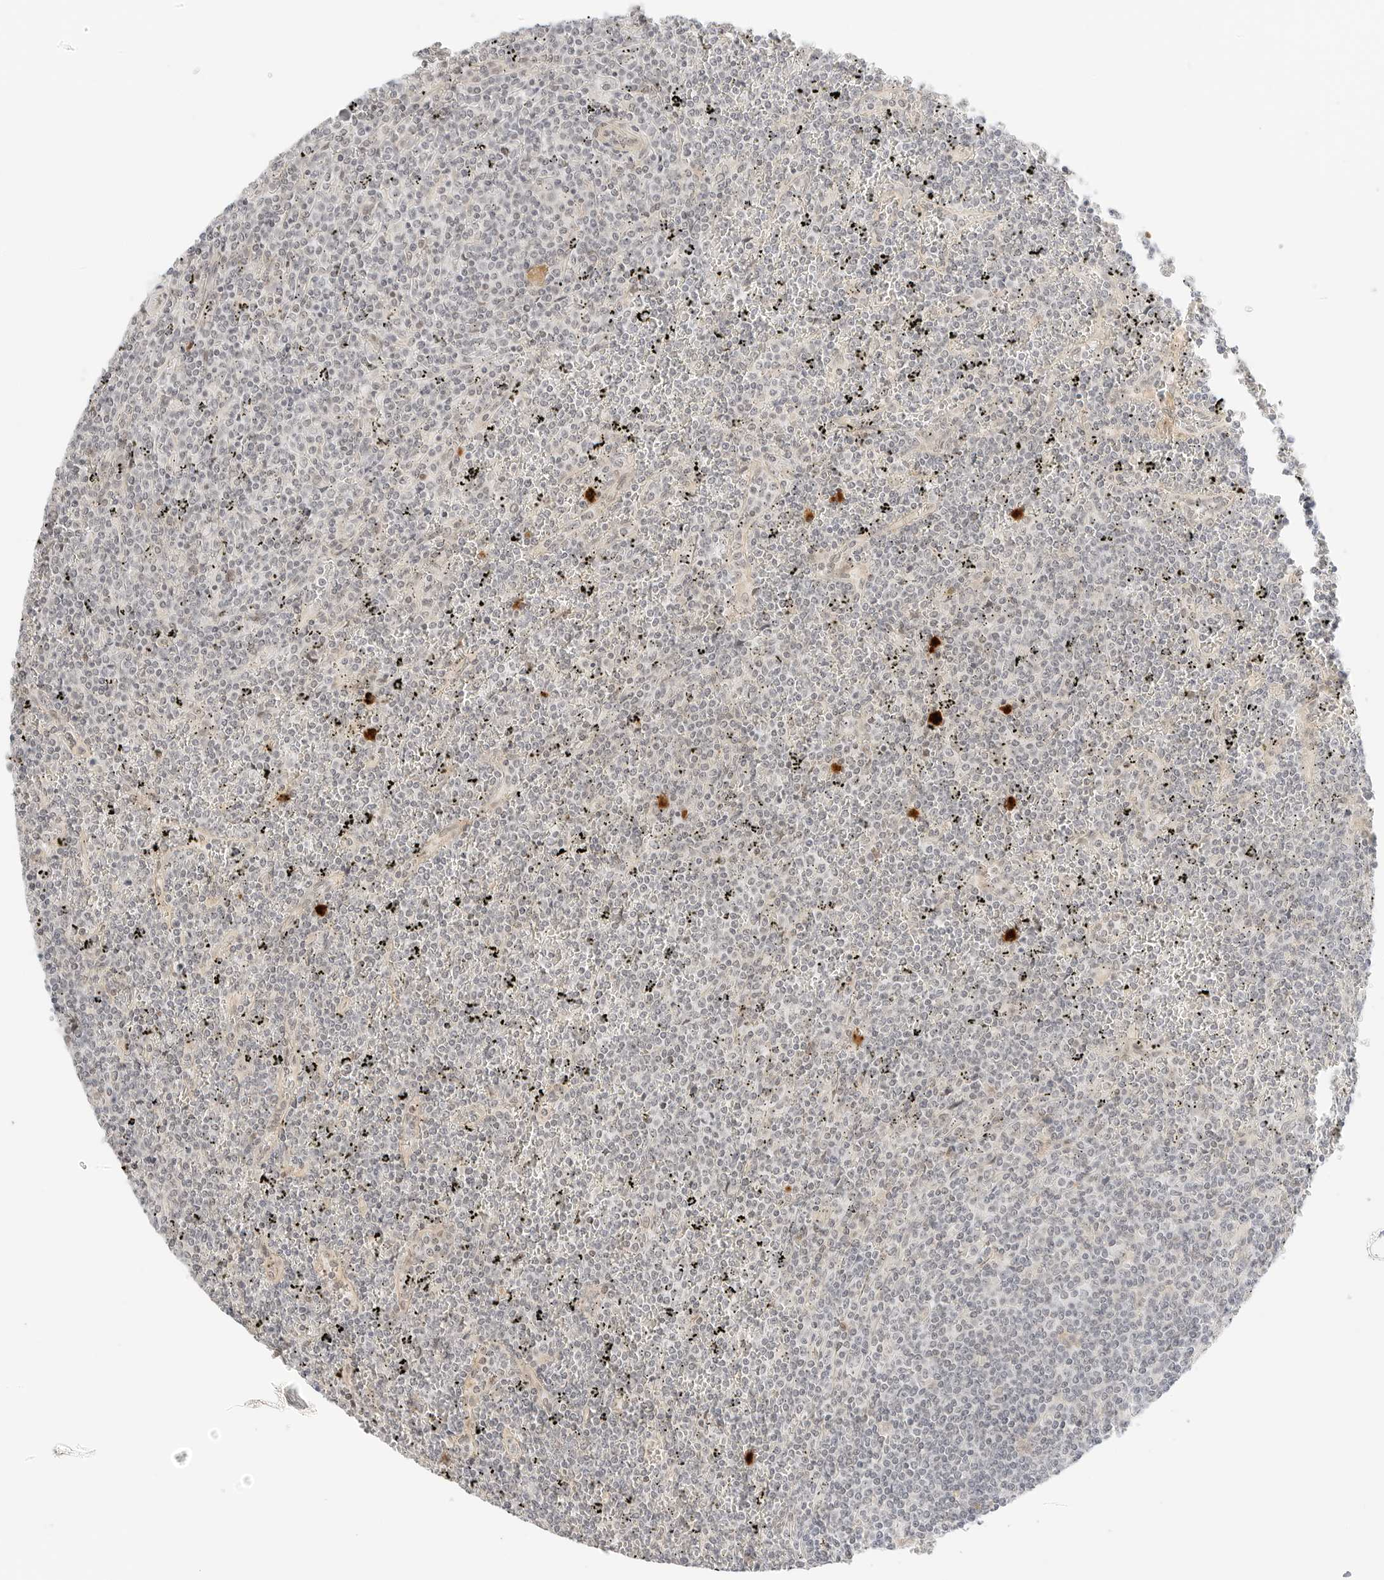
{"staining": {"intensity": "negative", "quantity": "none", "location": "none"}, "tissue": "lymphoma", "cell_type": "Tumor cells", "image_type": "cancer", "snomed": [{"axis": "morphology", "description": "Malignant lymphoma, non-Hodgkin's type, Low grade"}, {"axis": "topography", "description": "Spleen"}], "caption": "Immunohistochemical staining of malignant lymphoma, non-Hodgkin's type (low-grade) demonstrates no significant expression in tumor cells. The staining is performed using DAB brown chromogen with nuclei counter-stained in using hematoxylin.", "gene": "TEKT2", "patient": {"sex": "female", "age": 19}}